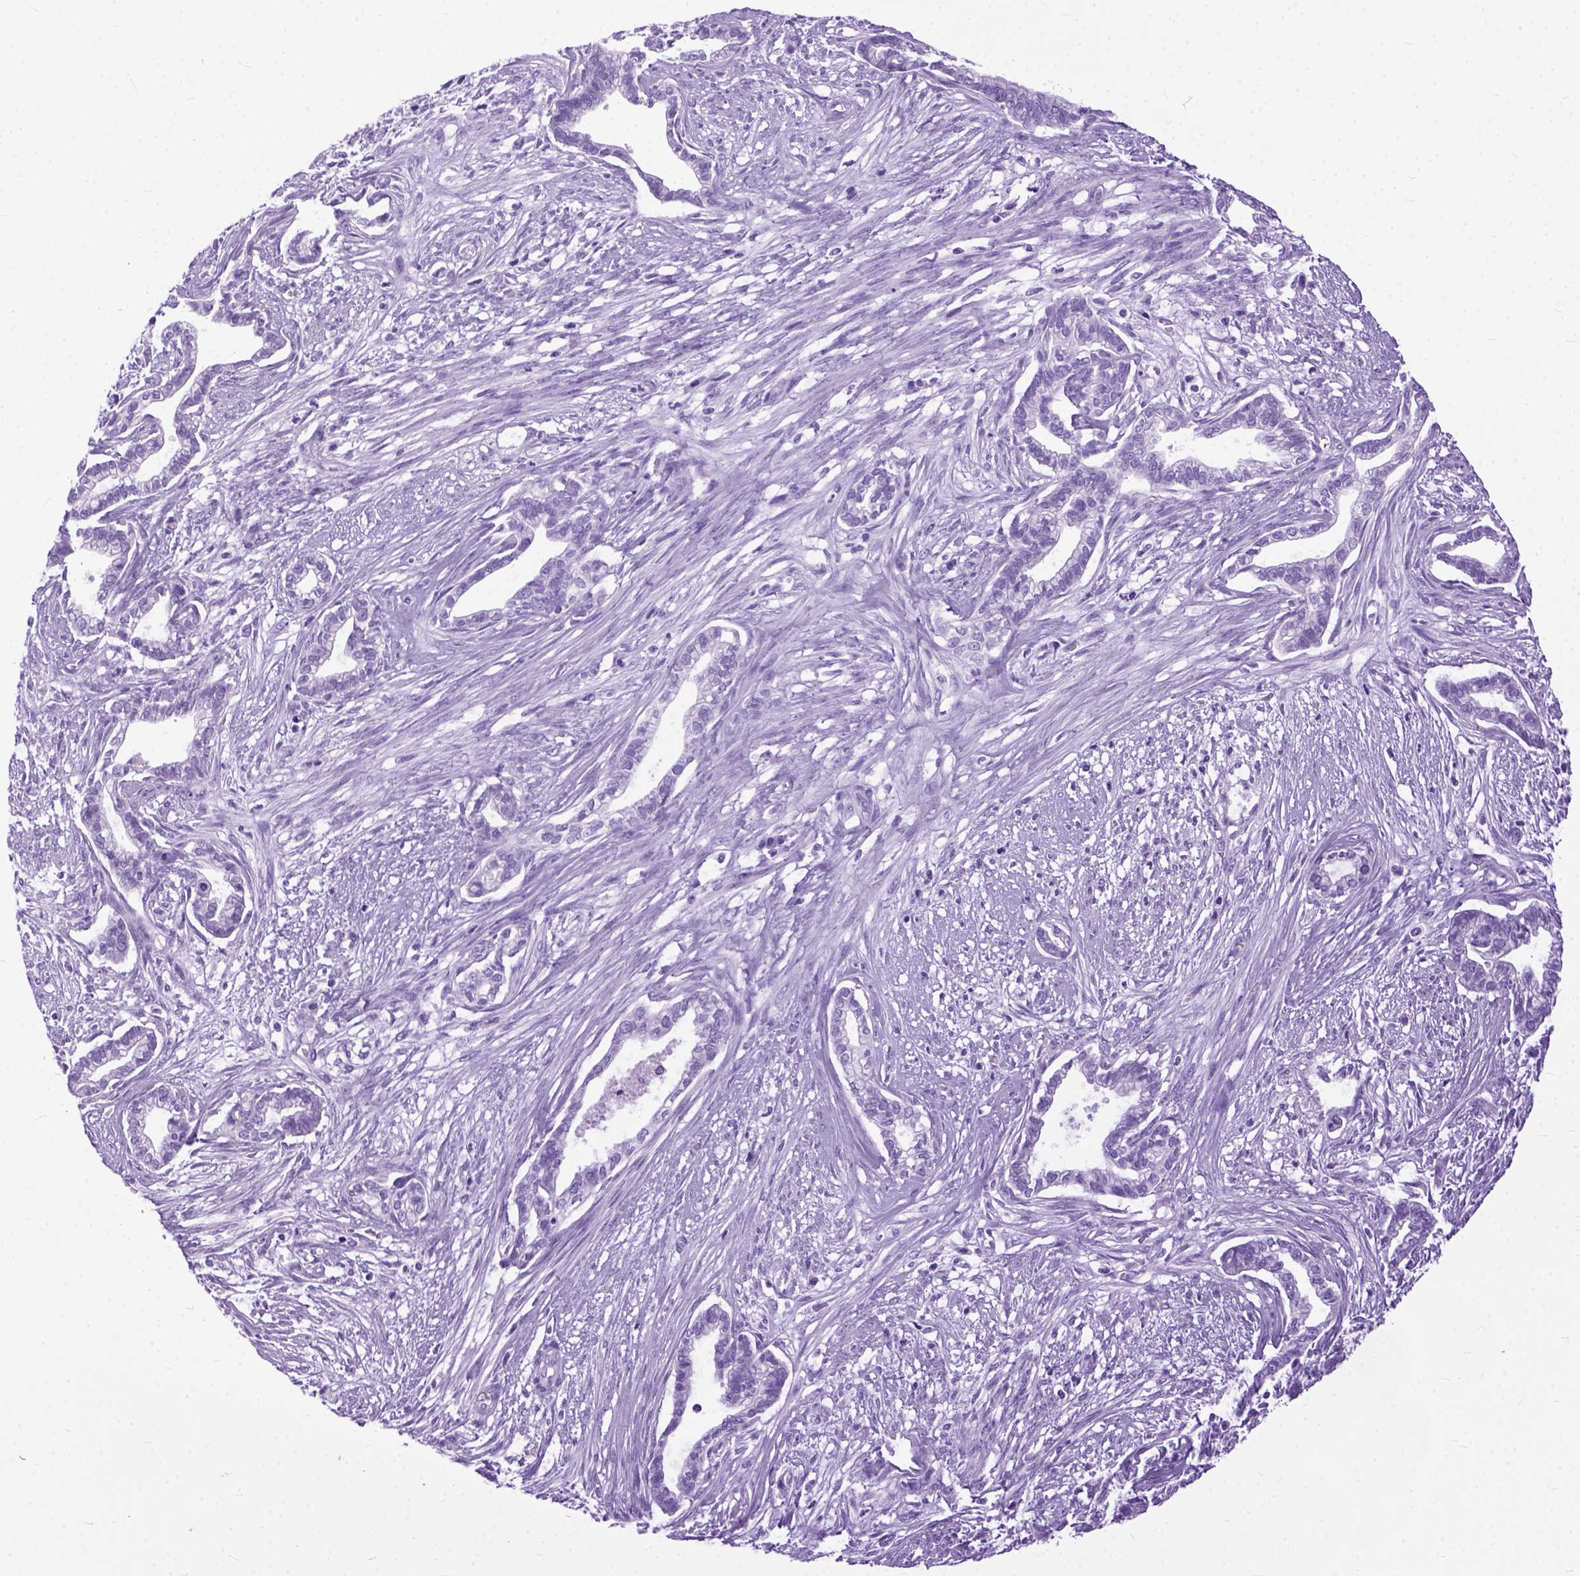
{"staining": {"intensity": "negative", "quantity": "none", "location": "none"}, "tissue": "cervical cancer", "cell_type": "Tumor cells", "image_type": "cancer", "snomed": [{"axis": "morphology", "description": "Adenocarcinoma, NOS"}, {"axis": "topography", "description": "Cervix"}], "caption": "Cervical adenocarcinoma was stained to show a protein in brown. There is no significant staining in tumor cells.", "gene": "GNGT1", "patient": {"sex": "female", "age": 62}}